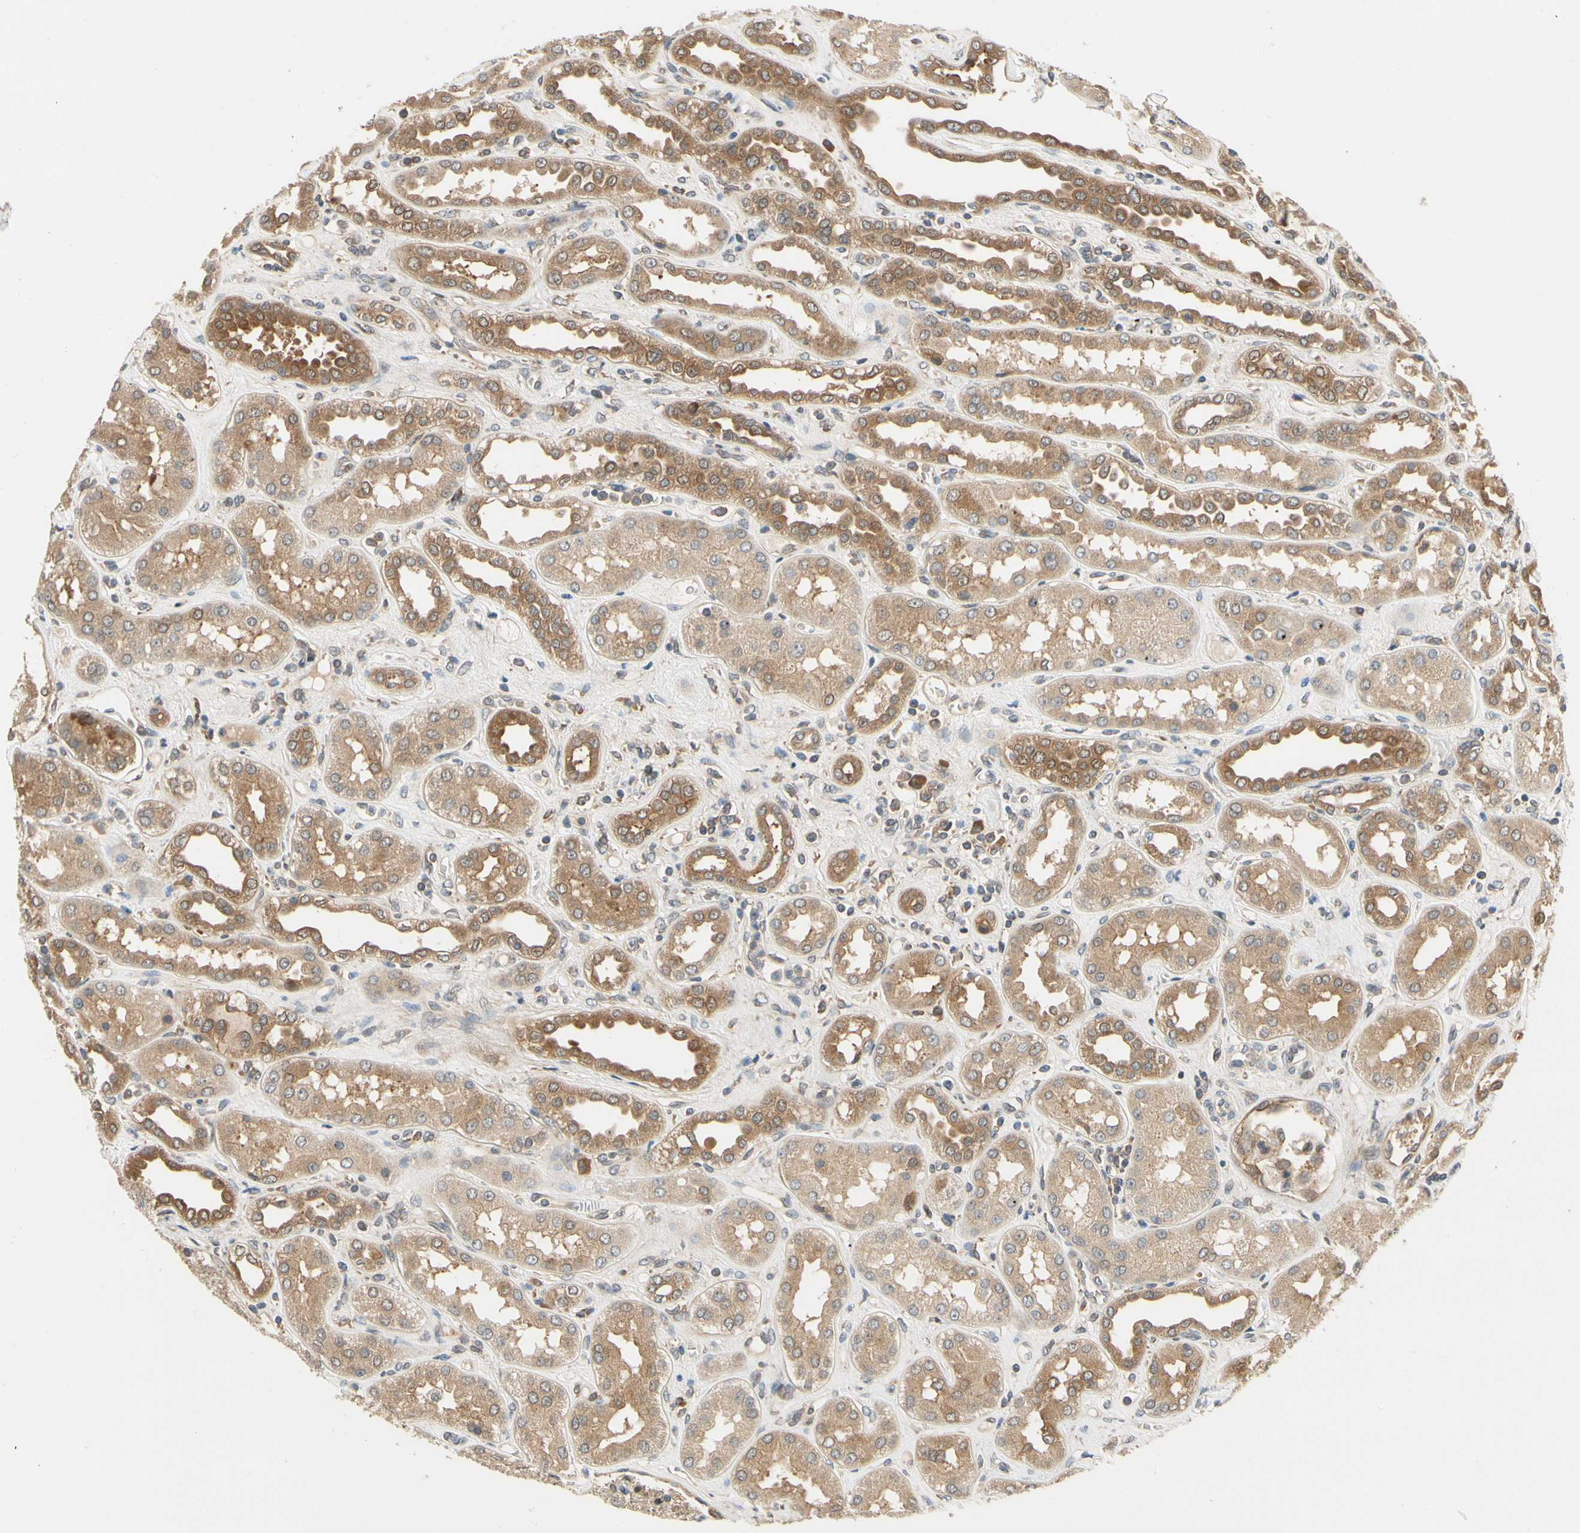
{"staining": {"intensity": "moderate", "quantity": ">75%", "location": "cytoplasmic/membranous"}, "tissue": "kidney", "cell_type": "Cells in glomeruli", "image_type": "normal", "snomed": [{"axis": "morphology", "description": "Normal tissue, NOS"}, {"axis": "topography", "description": "Kidney"}], "caption": "Immunohistochemistry (IHC) (DAB) staining of normal human kidney shows moderate cytoplasmic/membranous protein positivity in about >75% of cells in glomeruli.", "gene": "TDRP", "patient": {"sex": "male", "age": 59}}